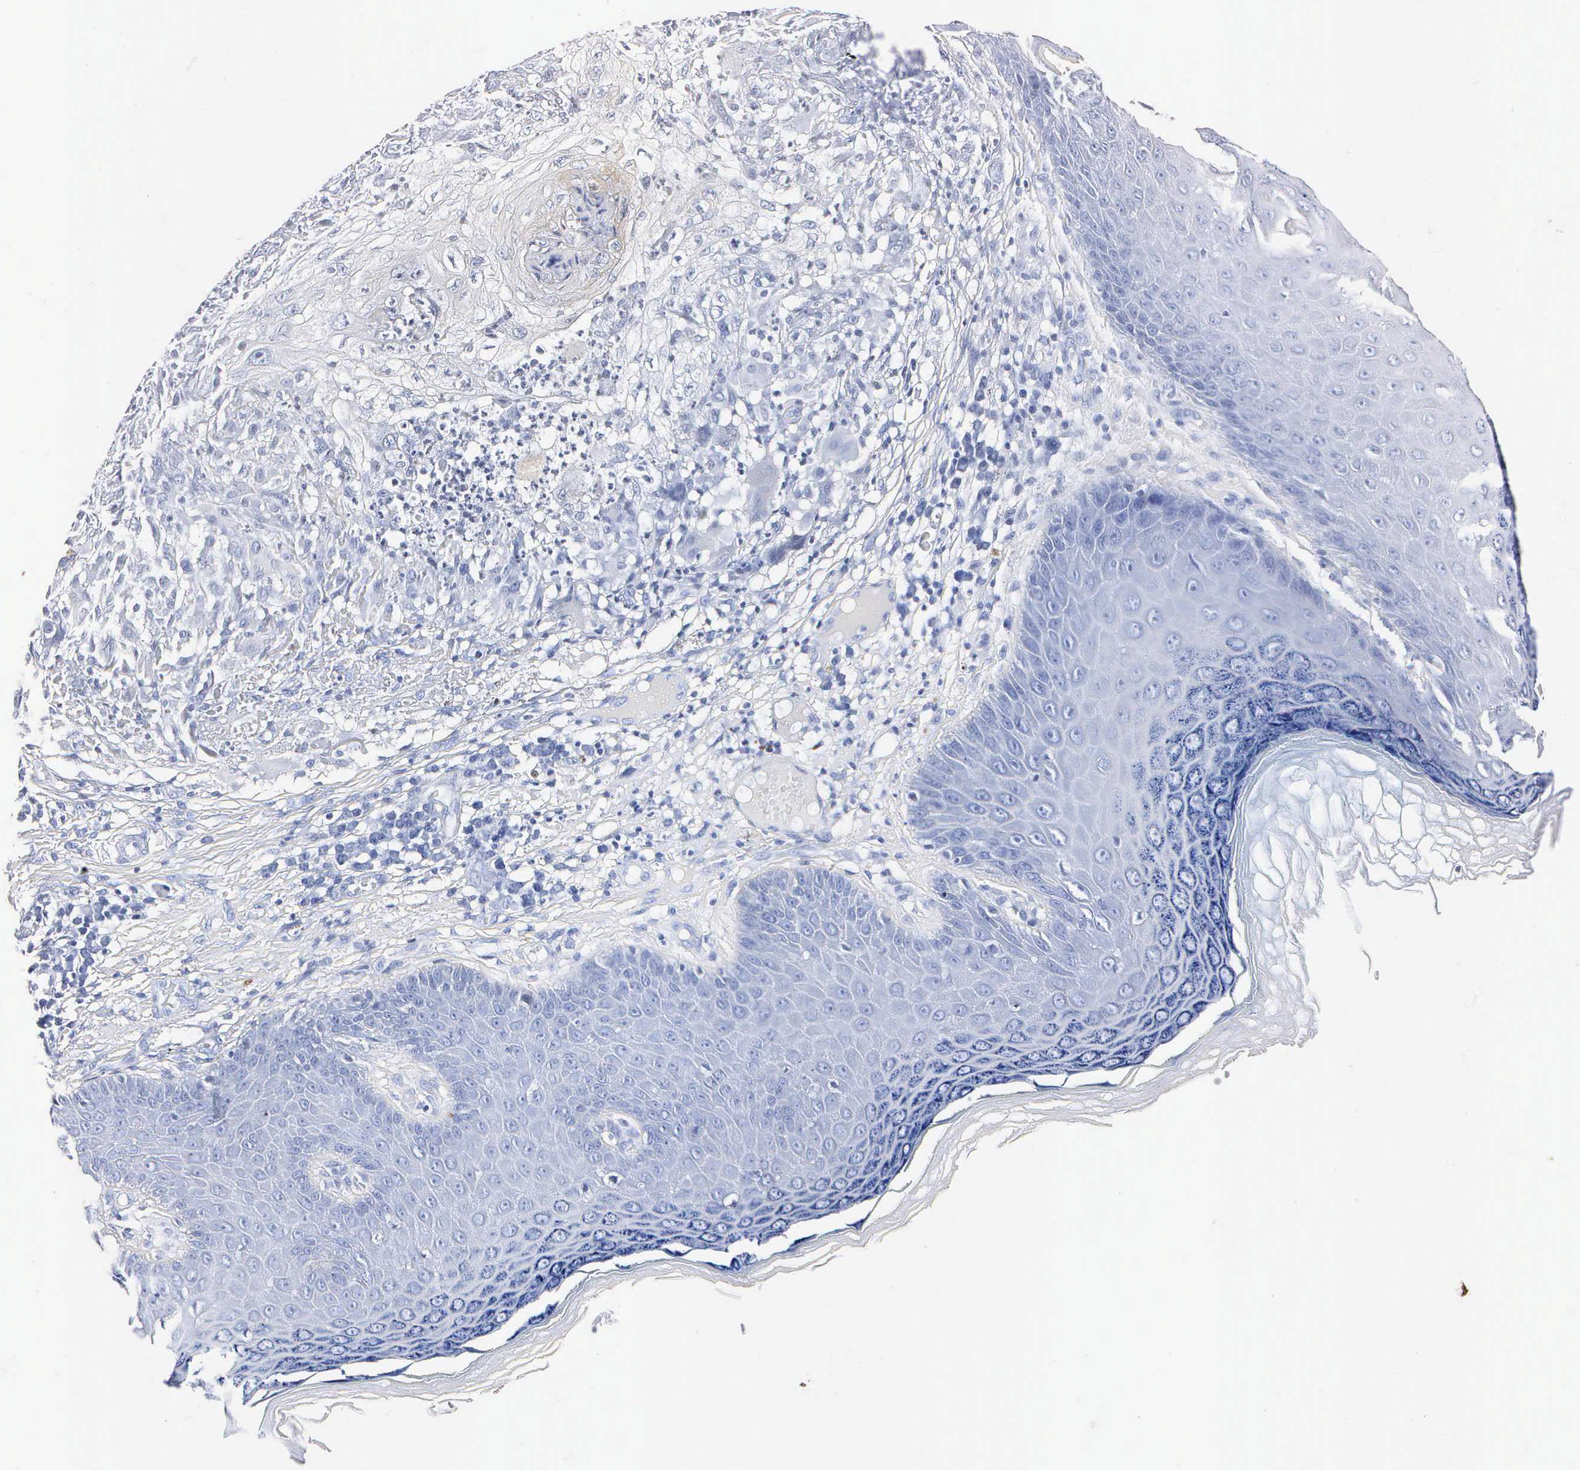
{"staining": {"intensity": "negative", "quantity": "none", "location": "none"}, "tissue": "skin cancer", "cell_type": "Tumor cells", "image_type": "cancer", "snomed": [{"axis": "morphology", "description": "Normal tissue, NOS"}, {"axis": "morphology", "description": "Basal cell carcinoma"}, {"axis": "topography", "description": "Skin"}], "caption": "There is no significant expression in tumor cells of skin basal cell carcinoma.", "gene": "ENO2", "patient": {"sex": "male", "age": 74}}